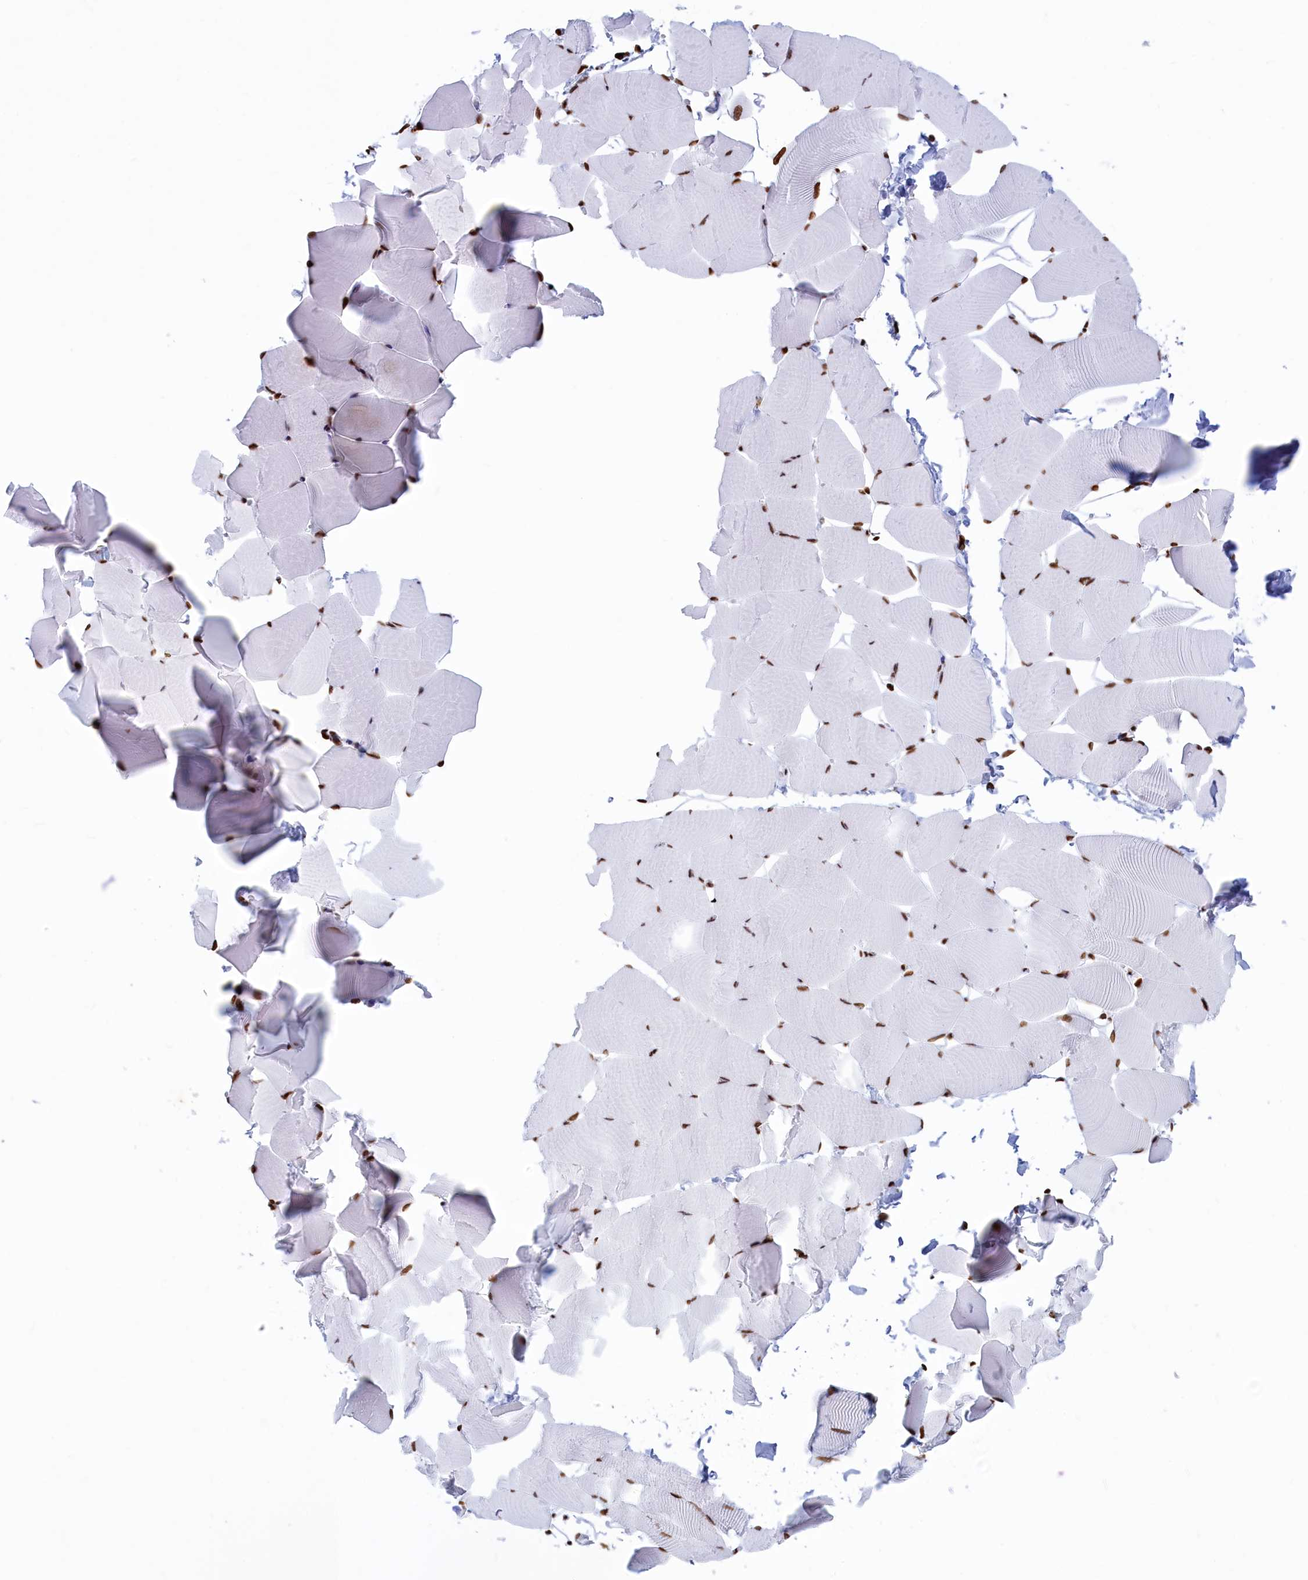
{"staining": {"intensity": "moderate", "quantity": ">75%", "location": "nuclear"}, "tissue": "skeletal muscle", "cell_type": "Myocytes", "image_type": "normal", "snomed": [{"axis": "morphology", "description": "Normal tissue, NOS"}, {"axis": "topography", "description": "Skeletal muscle"}], "caption": "Human skeletal muscle stained for a protein (brown) exhibits moderate nuclear positive positivity in approximately >75% of myocytes.", "gene": "APOBEC3A", "patient": {"sex": "male", "age": 25}}